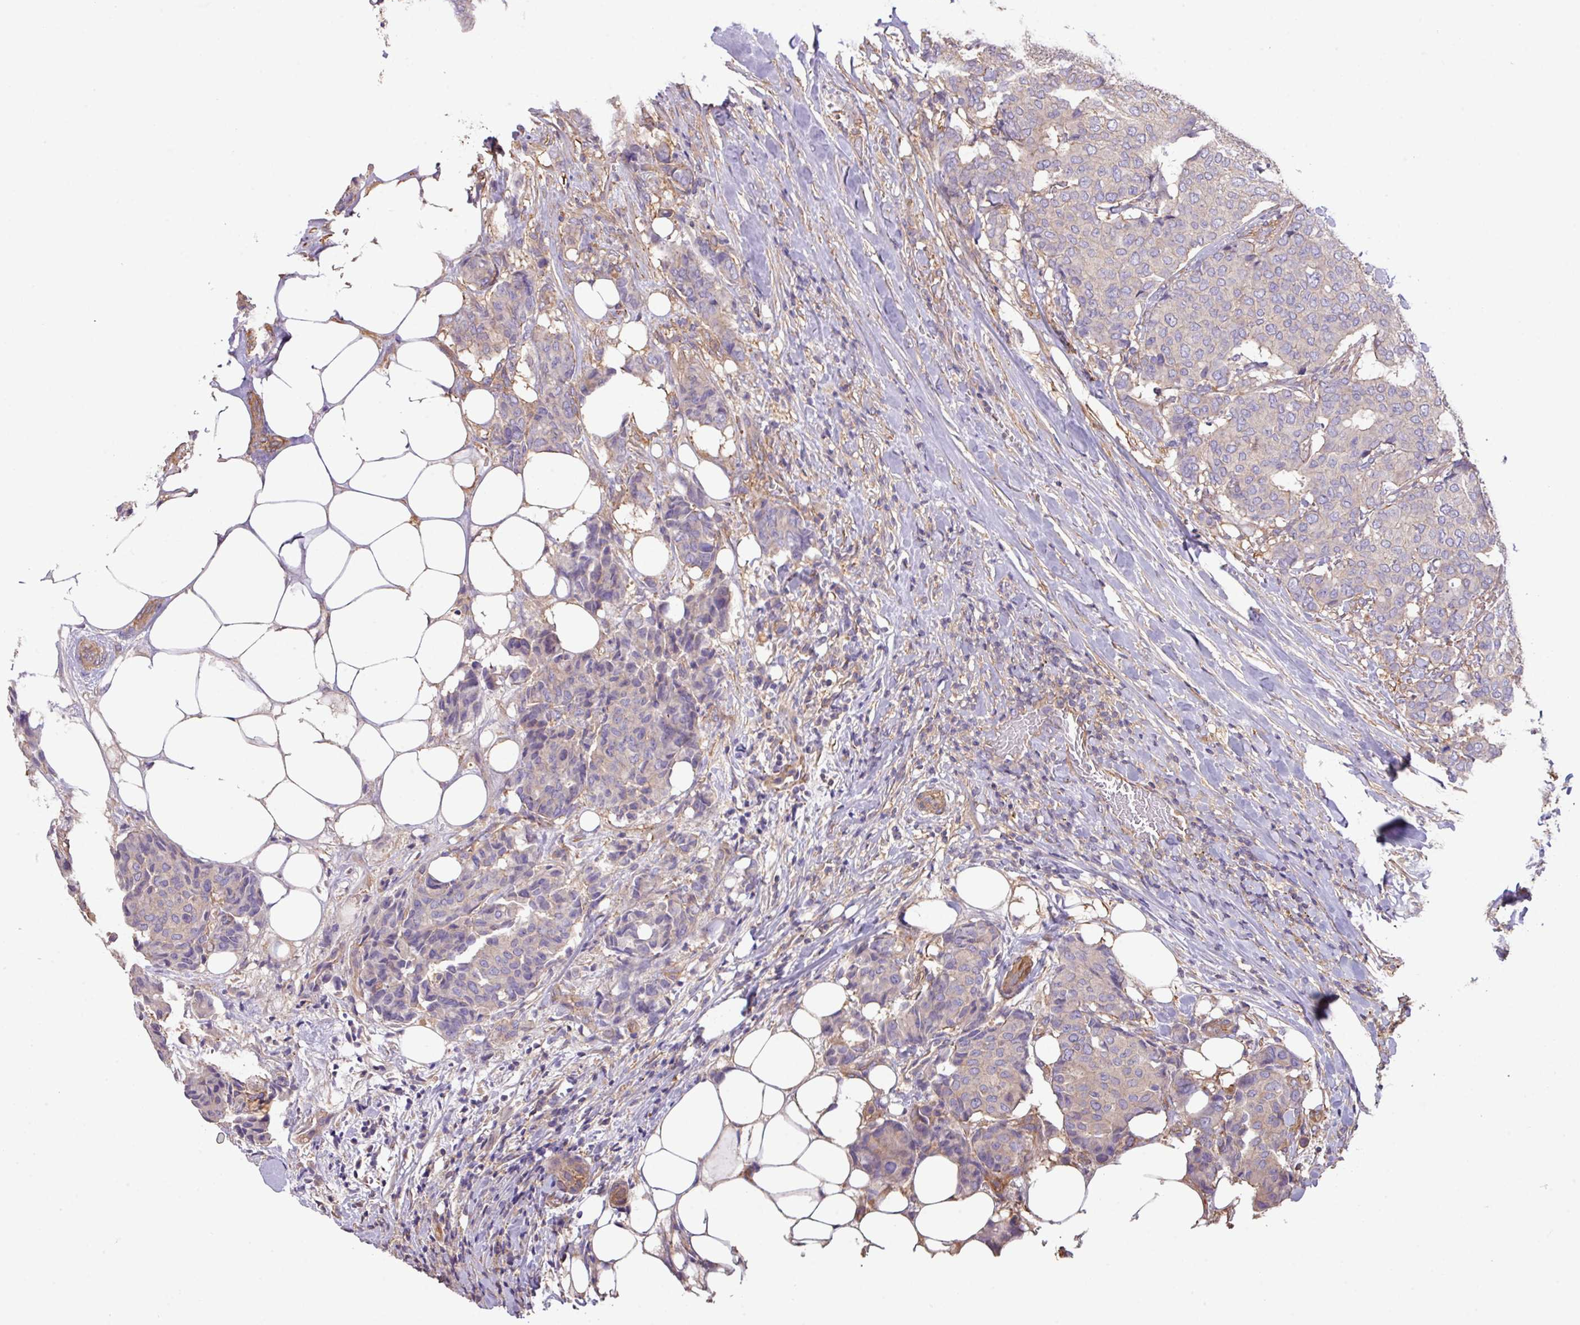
{"staining": {"intensity": "weak", "quantity": "25%-75%", "location": "cytoplasmic/membranous"}, "tissue": "breast cancer", "cell_type": "Tumor cells", "image_type": "cancer", "snomed": [{"axis": "morphology", "description": "Duct carcinoma"}, {"axis": "topography", "description": "Breast"}], "caption": "The immunohistochemical stain highlights weak cytoplasmic/membranous staining in tumor cells of breast cancer tissue. The staining was performed using DAB, with brown indicating positive protein expression. Nuclei are stained blue with hematoxylin.", "gene": "CALML4", "patient": {"sex": "female", "age": 75}}